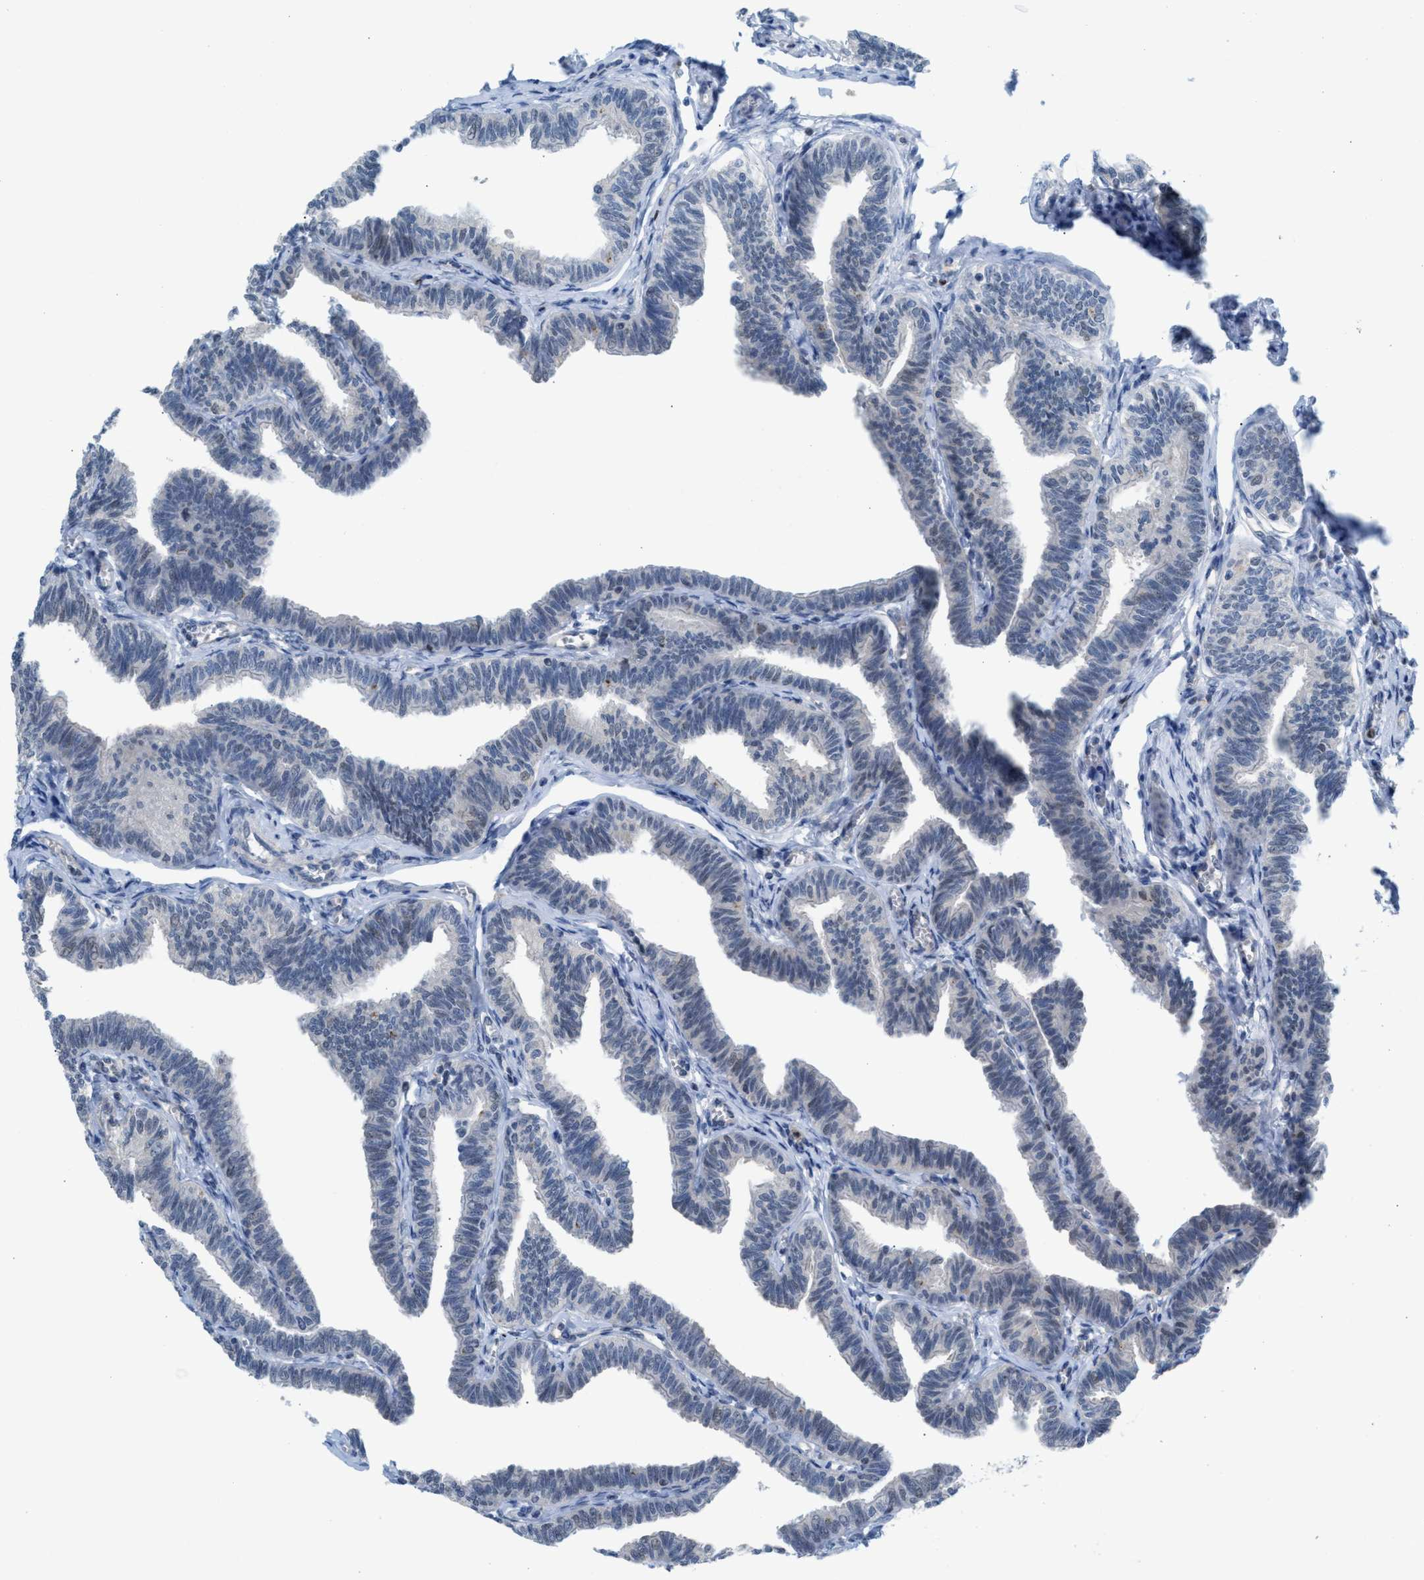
{"staining": {"intensity": "negative", "quantity": "none", "location": "none"}, "tissue": "fallopian tube", "cell_type": "Glandular cells", "image_type": "normal", "snomed": [{"axis": "morphology", "description": "Normal tissue, NOS"}, {"axis": "topography", "description": "Fallopian tube"}, {"axis": "topography", "description": "Ovary"}], "caption": "Immunohistochemistry (IHC) of benign fallopian tube exhibits no expression in glandular cells. (DAB (3,3'-diaminobenzidine) IHC visualized using brightfield microscopy, high magnification).", "gene": "PPM1D", "patient": {"sex": "female", "age": 23}}